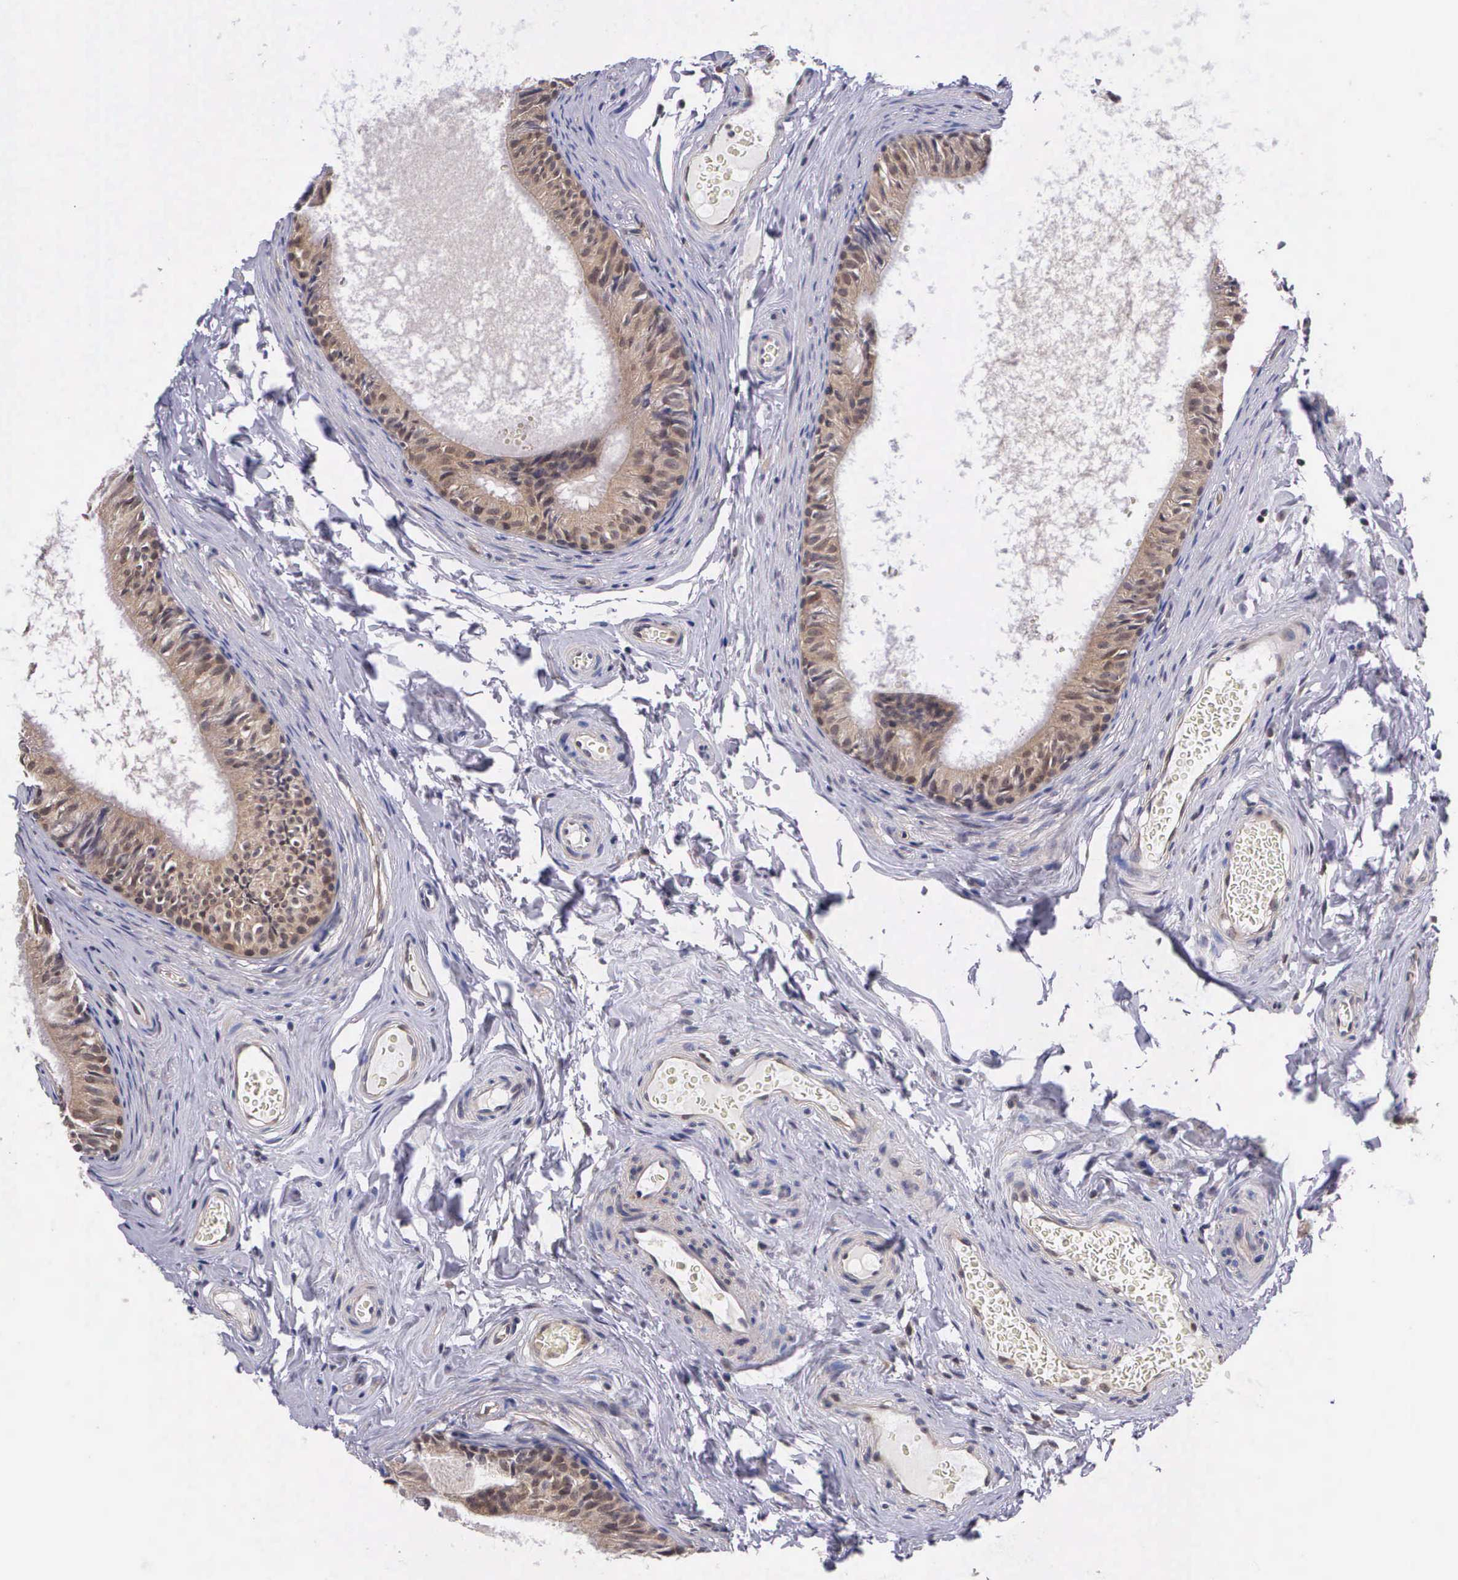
{"staining": {"intensity": "moderate", "quantity": ">75%", "location": "cytoplasmic/membranous"}, "tissue": "epididymis", "cell_type": "Glandular cells", "image_type": "normal", "snomed": [{"axis": "morphology", "description": "Normal tissue, NOS"}, {"axis": "topography", "description": "Epididymis"}], "caption": "Immunohistochemistry (IHC) (DAB) staining of benign human epididymis demonstrates moderate cytoplasmic/membranous protein positivity in about >75% of glandular cells.", "gene": "IGBP1P2", "patient": {"sex": "male", "age": 23}}